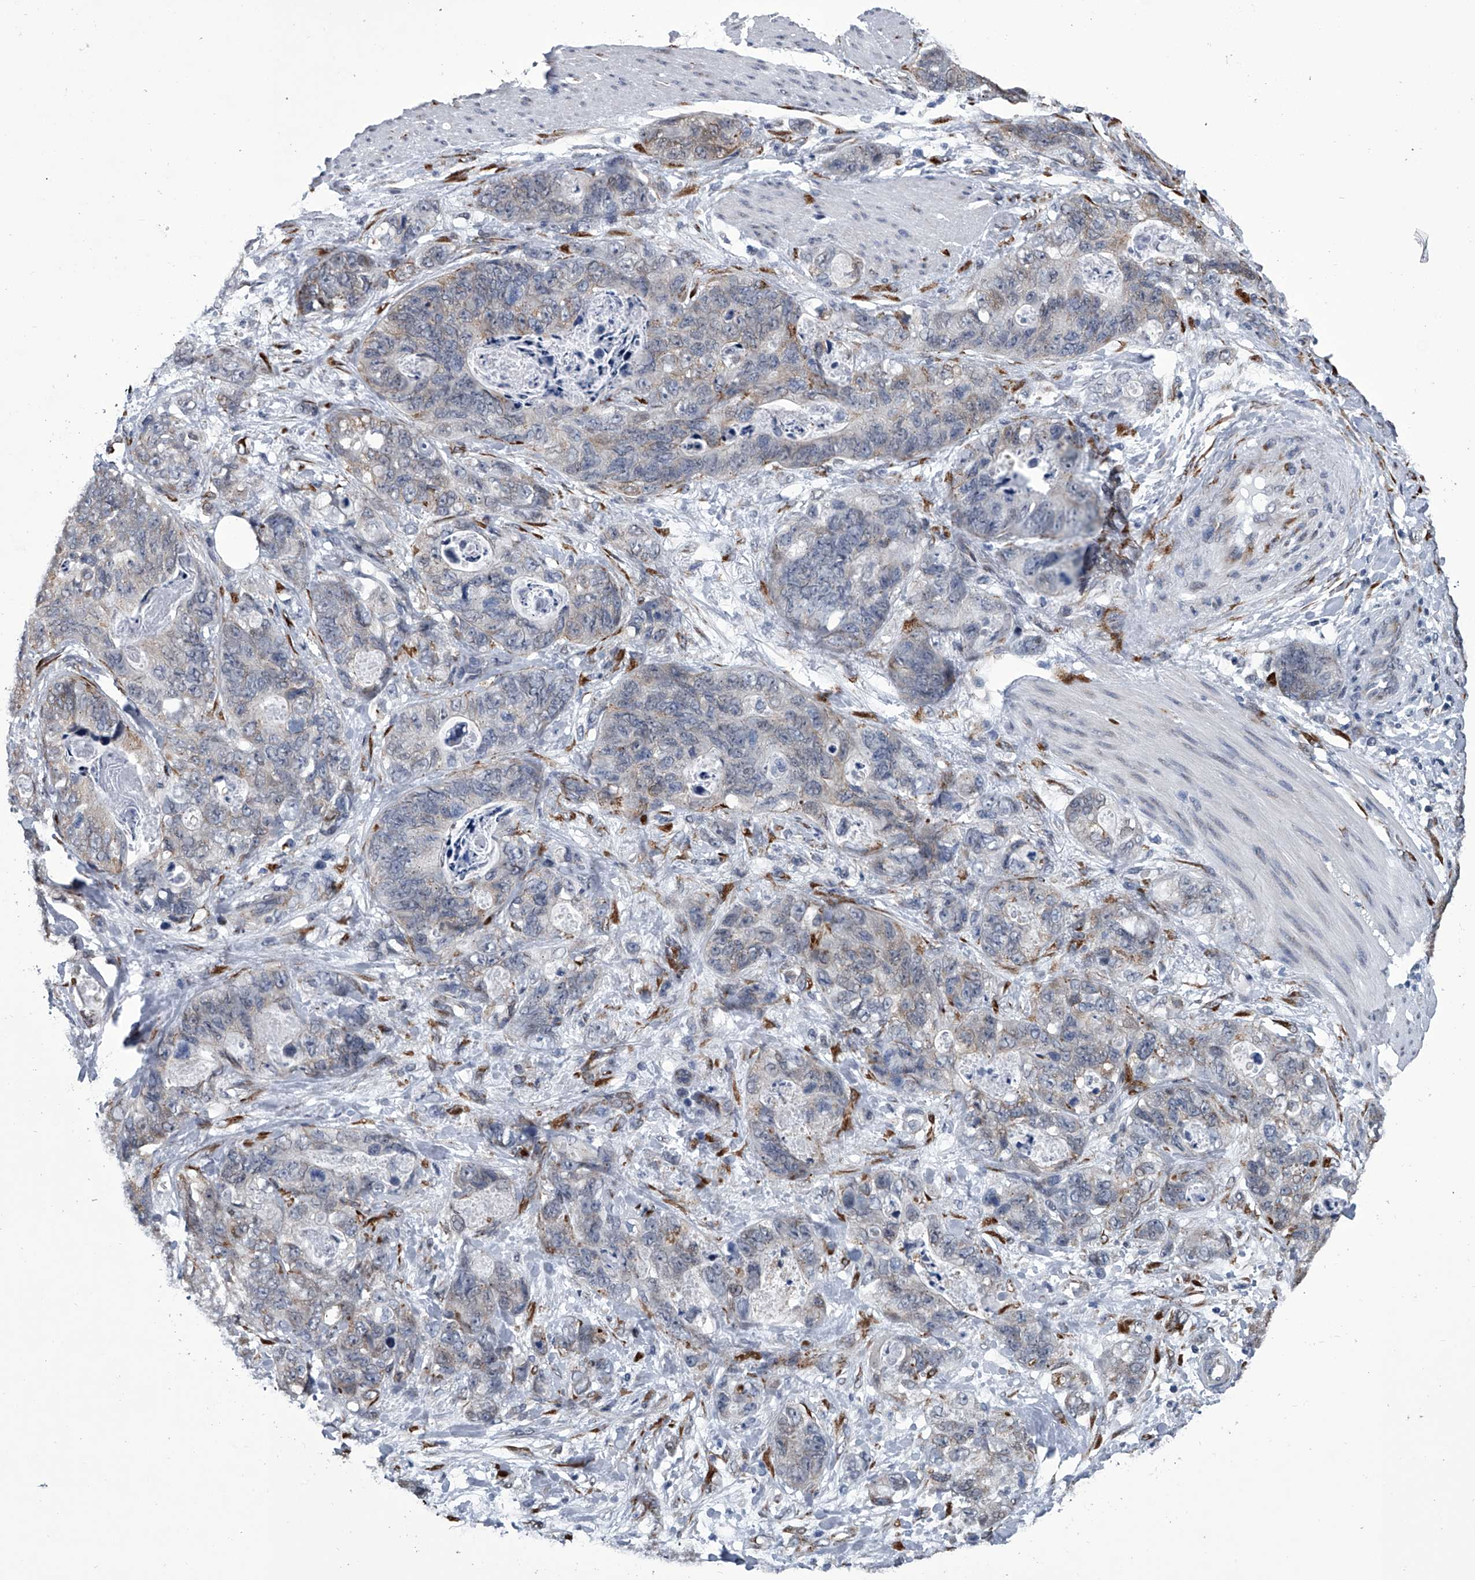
{"staining": {"intensity": "negative", "quantity": "none", "location": "none"}, "tissue": "stomach cancer", "cell_type": "Tumor cells", "image_type": "cancer", "snomed": [{"axis": "morphology", "description": "Normal tissue, NOS"}, {"axis": "morphology", "description": "Adenocarcinoma, NOS"}, {"axis": "topography", "description": "Stomach"}], "caption": "A high-resolution micrograph shows immunohistochemistry (IHC) staining of stomach adenocarcinoma, which exhibits no significant expression in tumor cells.", "gene": "PPP2R5D", "patient": {"sex": "female", "age": 89}}